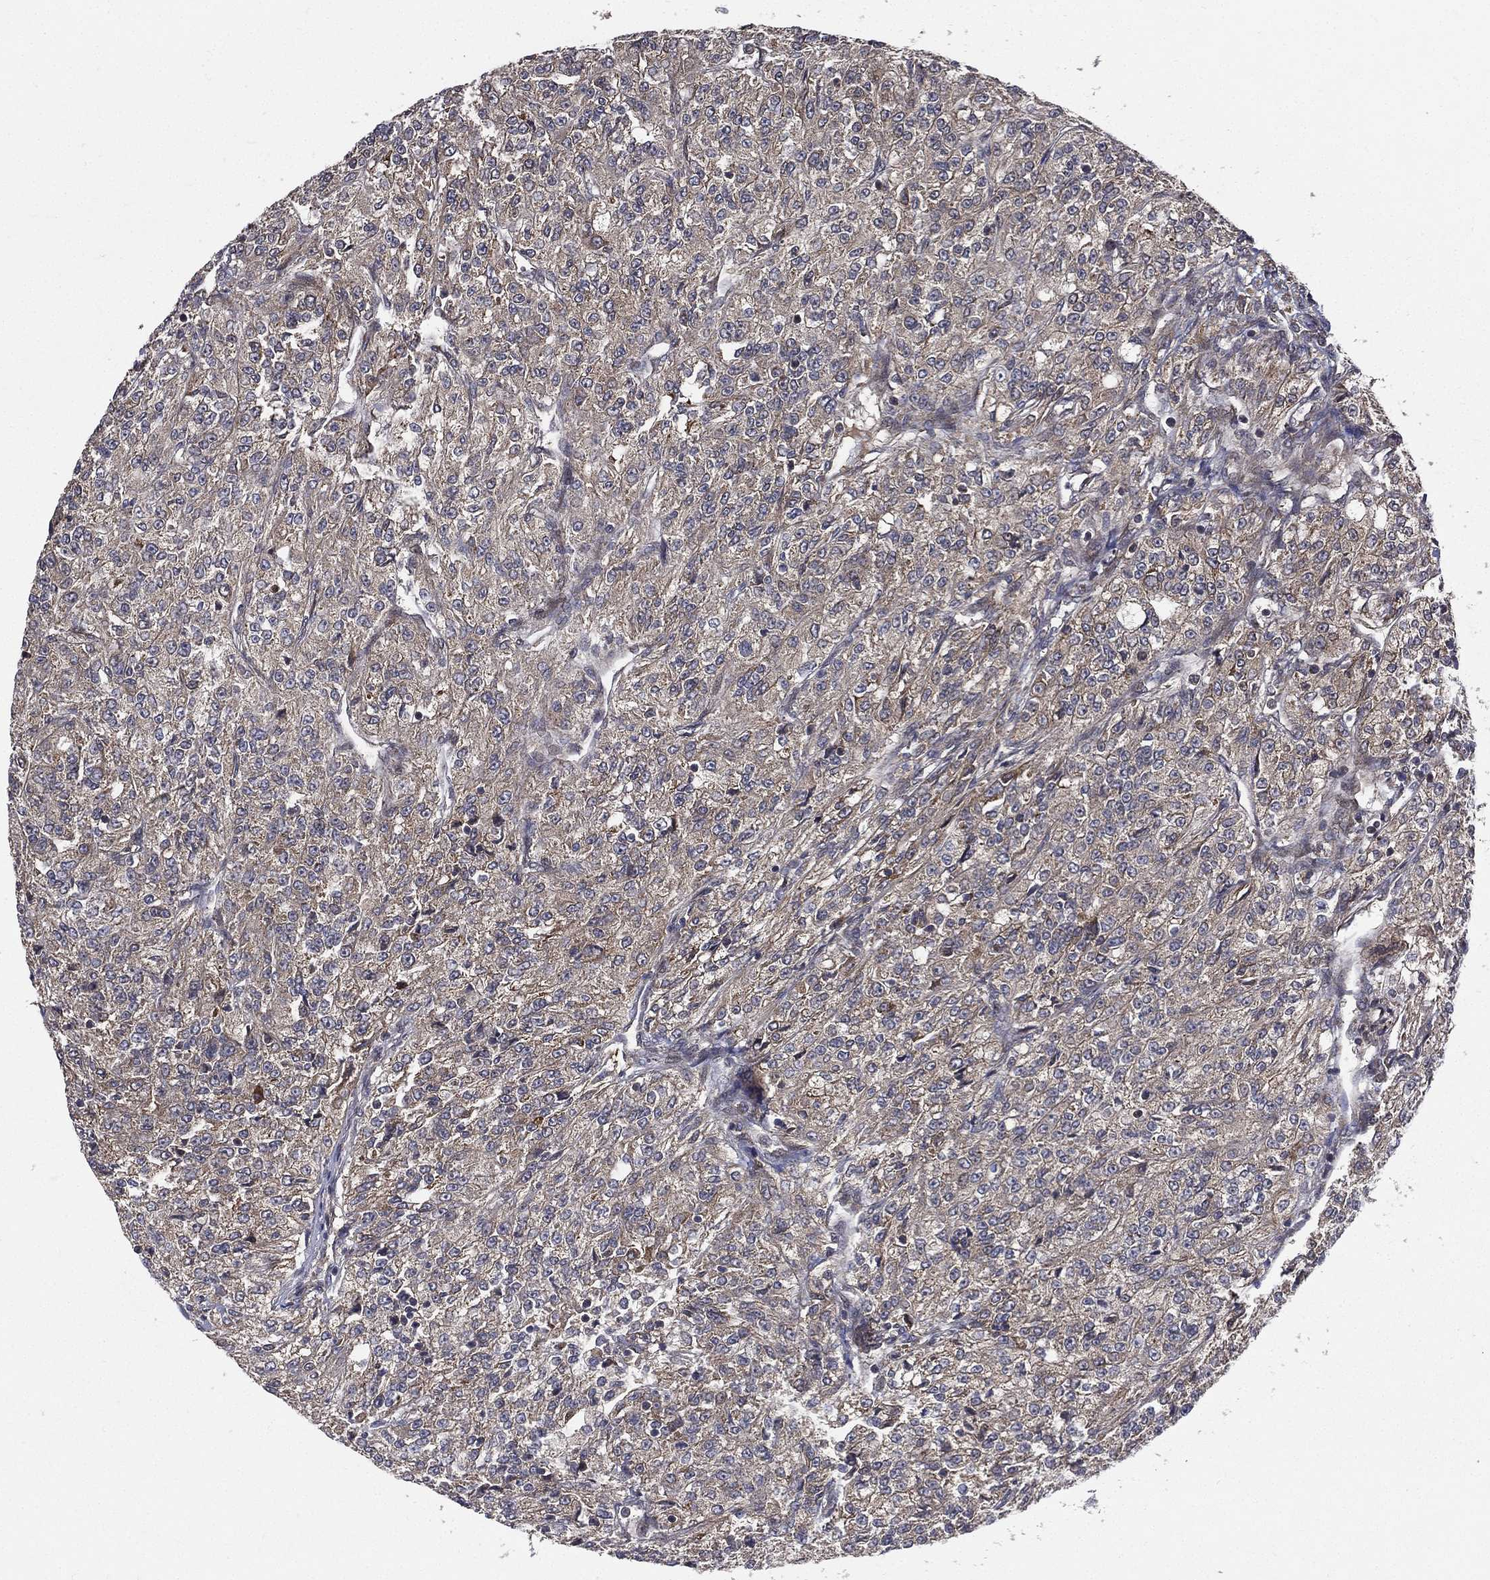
{"staining": {"intensity": "weak", "quantity": "25%-75%", "location": "cytoplasmic/membranous"}, "tissue": "renal cancer", "cell_type": "Tumor cells", "image_type": "cancer", "snomed": [{"axis": "morphology", "description": "Adenocarcinoma, NOS"}, {"axis": "topography", "description": "Kidney"}], "caption": "Approximately 25%-75% of tumor cells in renal cancer (adenocarcinoma) demonstrate weak cytoplasmic/membranous protein positivity as visualized by brown immunohistochemical staining.", "gene": "RAB11FIP4", "patient": {"sex": "female", "age": 63}}